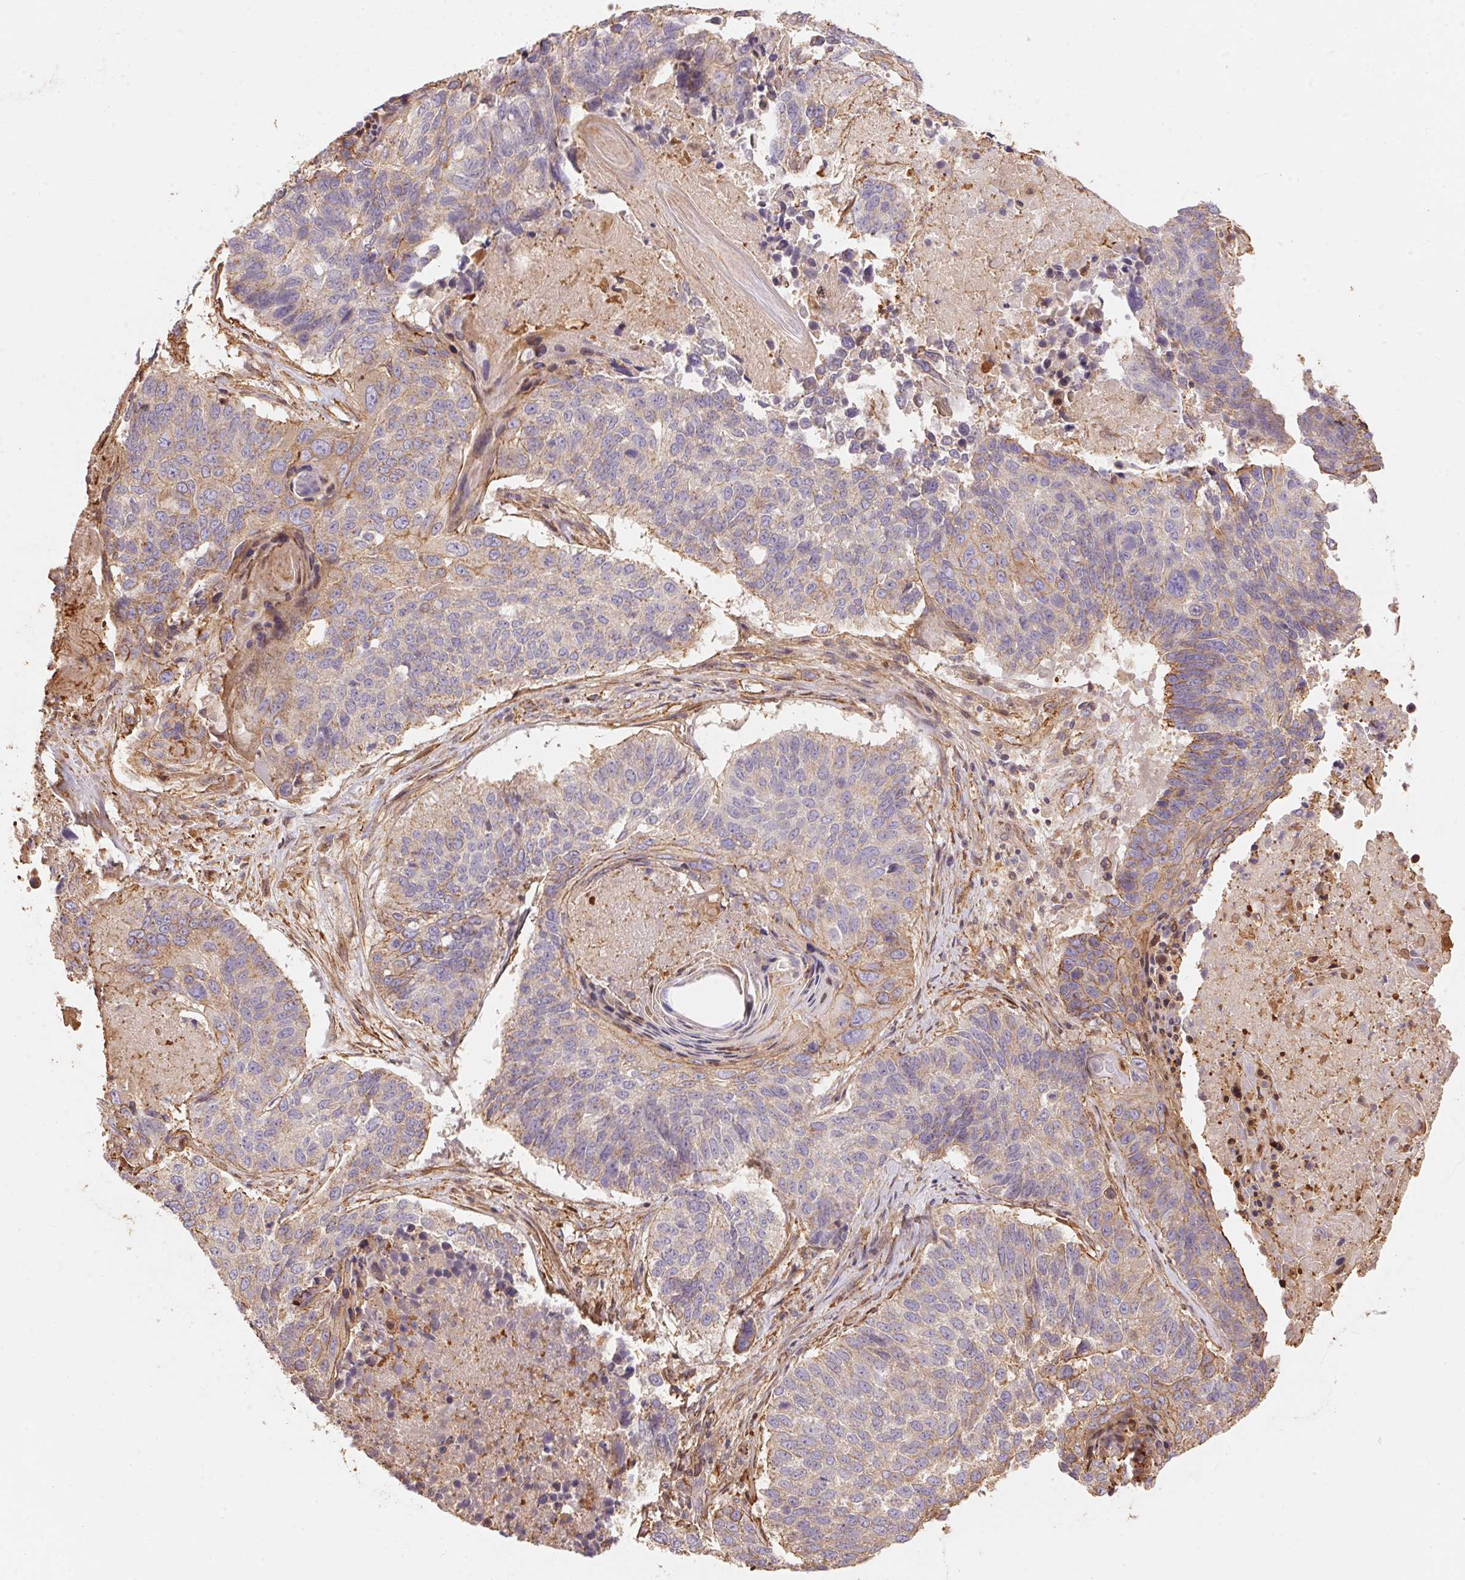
{"staining": {"intensity": "weak", "quantity": "25%-75%", "location": "cytoplasmic/membranous"}, "tissue": "lung cancer", "cell_type": "Tumor cells", "image_type": "cancer", "snomed": [{"axis": "morphology", "description": "Squamous cell carcinoma, NOS"}, {"axis": "topography", "description": "Lung"}], "caption": "Immunohistochemical staining of human lung cancer (squamous cell carcinoma) demonstrates low levels of weak cytoplasmic/membranous positivity in about 25%-75% of tumor cells.", "gene": "FRAS1", "patient": {"sex": "male", "age": 73}}